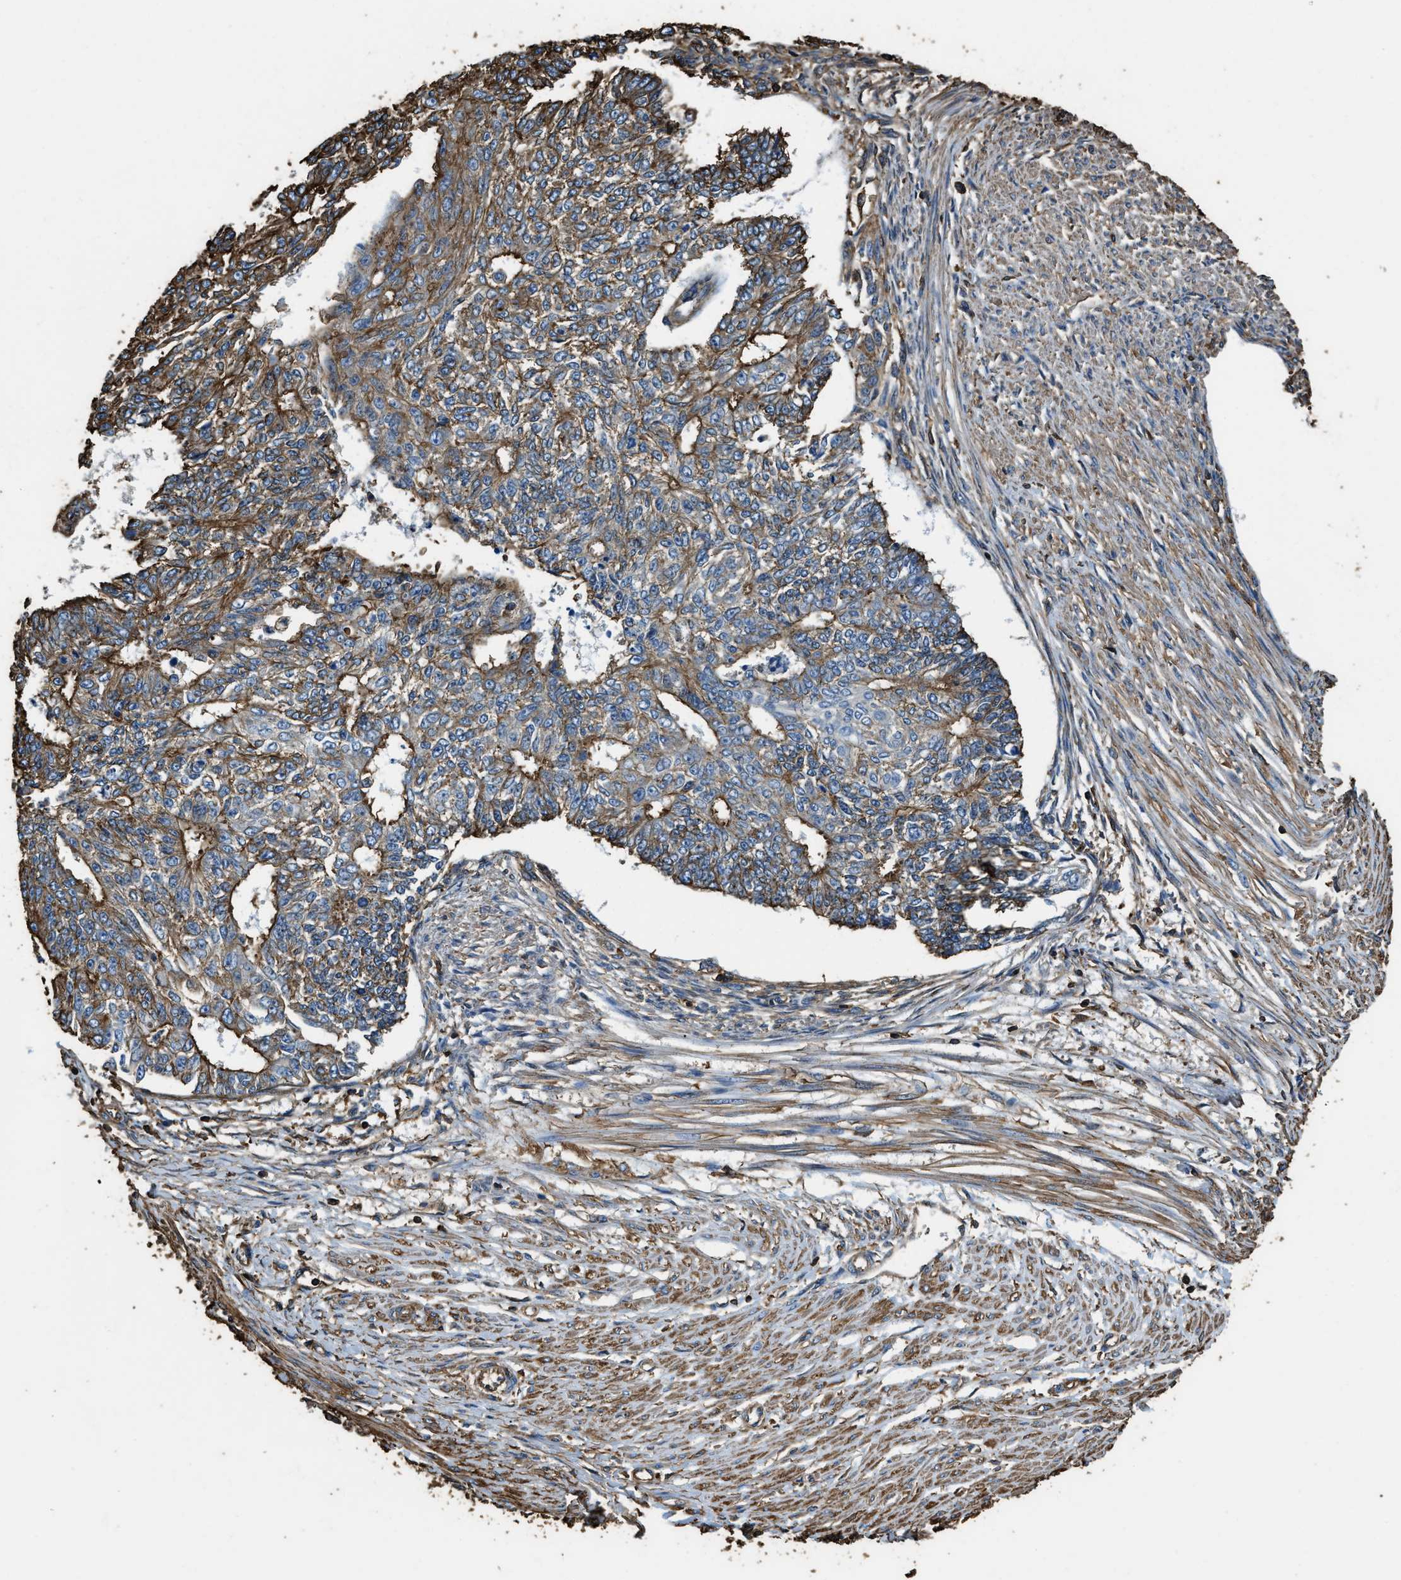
{"staining": {"intensity": "moderate", "quantity": ">75%", "location": "cytoplasmic/membranous"}, "tissue": "endometrial cancer", "cell_type": "Tumor cells", "image_type": "cancer", "snomed": [{"axis": "morphology", "description": "Adenocarcinoma, NOS"}, {"axis": "topography", "description": "Endometrium"}], "caption": "IHC (DAB) staining of endometrial adenocarcinoma demonstrates moderate cytoplasmic/membranous protein positivity in about >75% of tumor cells. (Brightfield microscopy of DAB IHC at high magnification).", "gene": "ACCS", "patient": {"sex": "female", "age": 32}}